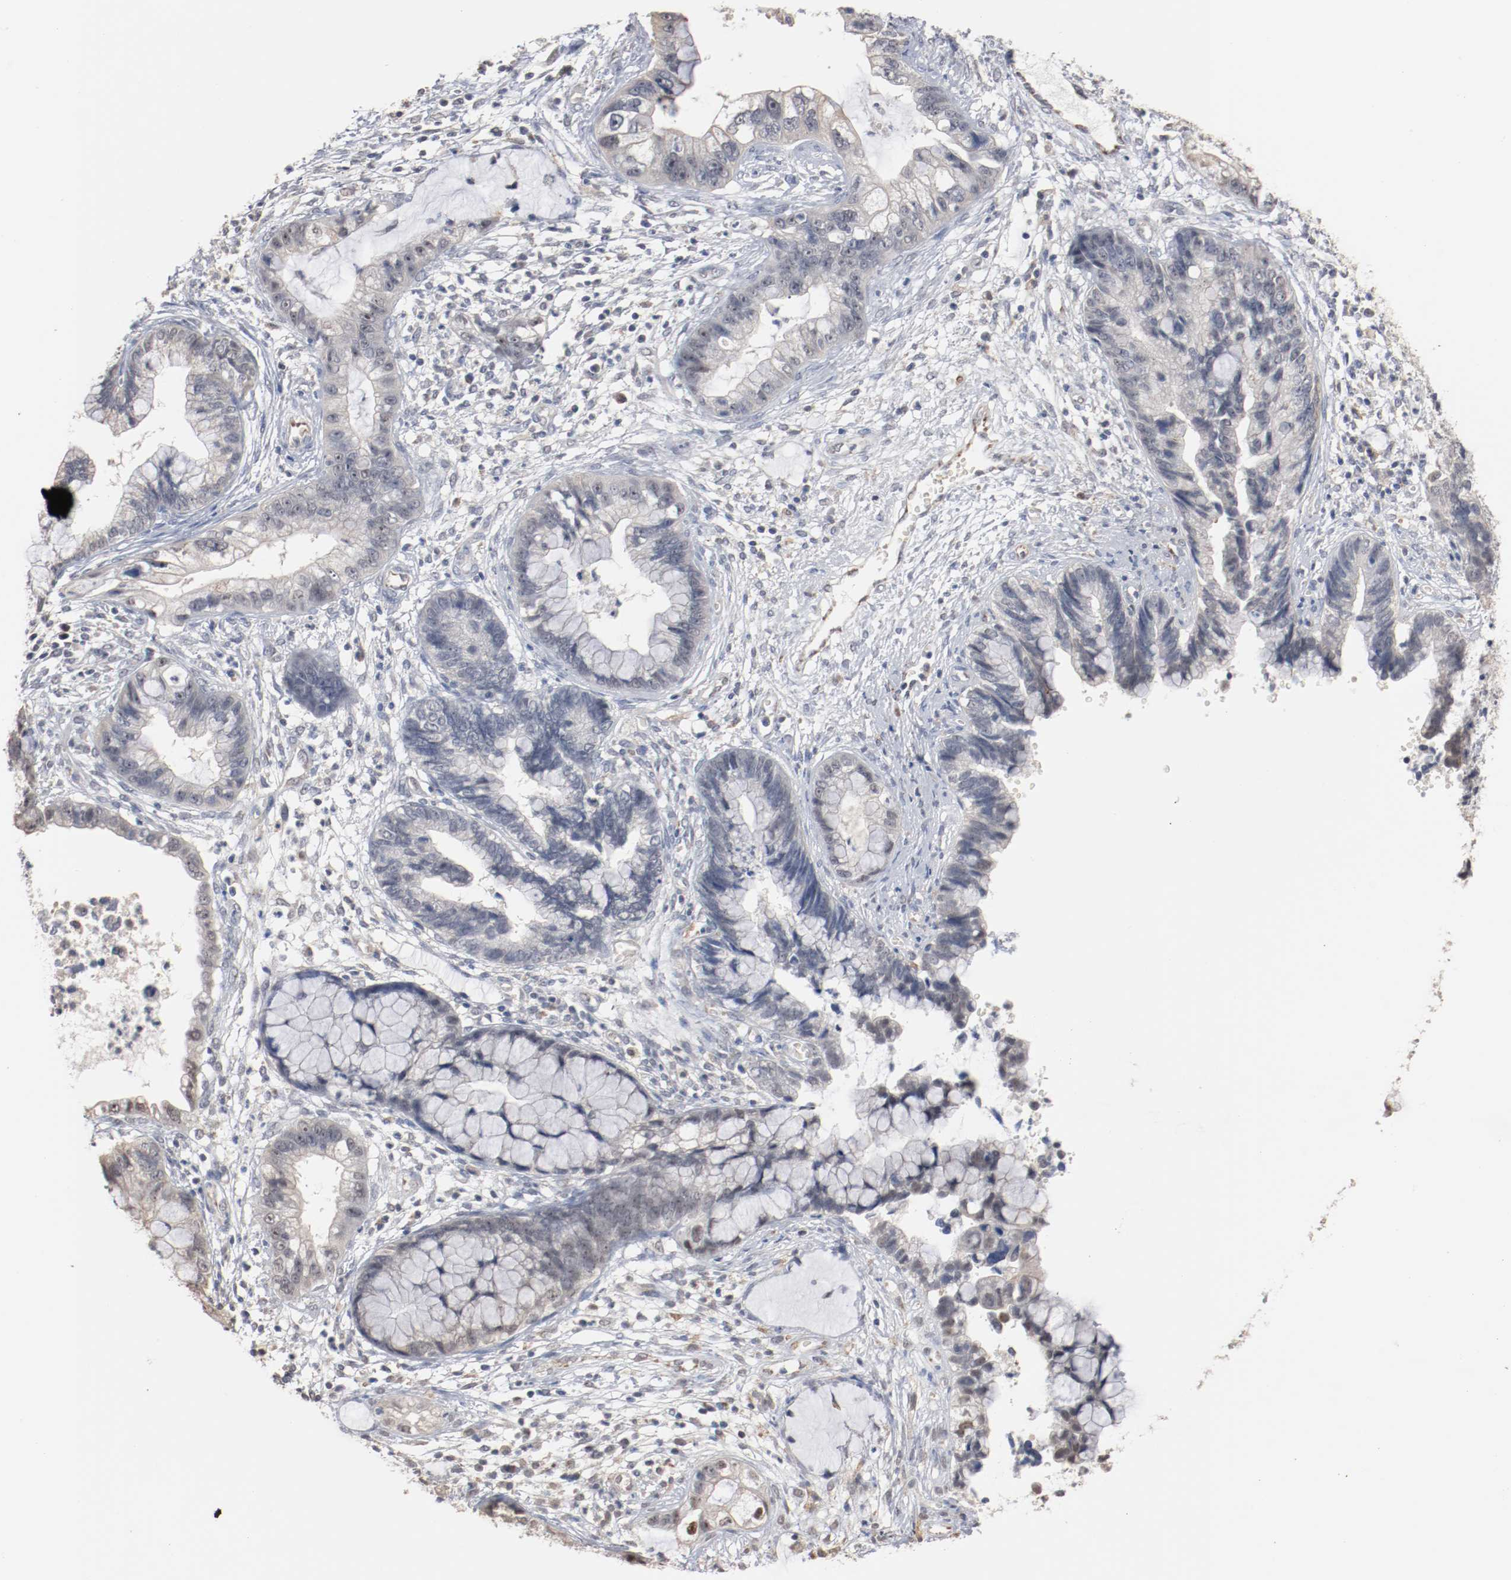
{"staining": {"intensity": "negative", "quantity": "none", "location": "none"}, "tissue": "cervical cancer", "cell_type": "Tumor cells", "image_type": "cancer", "snomed": [{"axis": "morphology", "description": "Adenocarcinoma, NOS"}, {"axis": "topography", "description": "Cervix"}], "caption": "IHC micrograph of human cervical adenocarcinoma stained for a protein (brown), which shows no staining in tumor cells.", "gene": "ERICH1", "patient": {"sex": "female", "age": 44}}